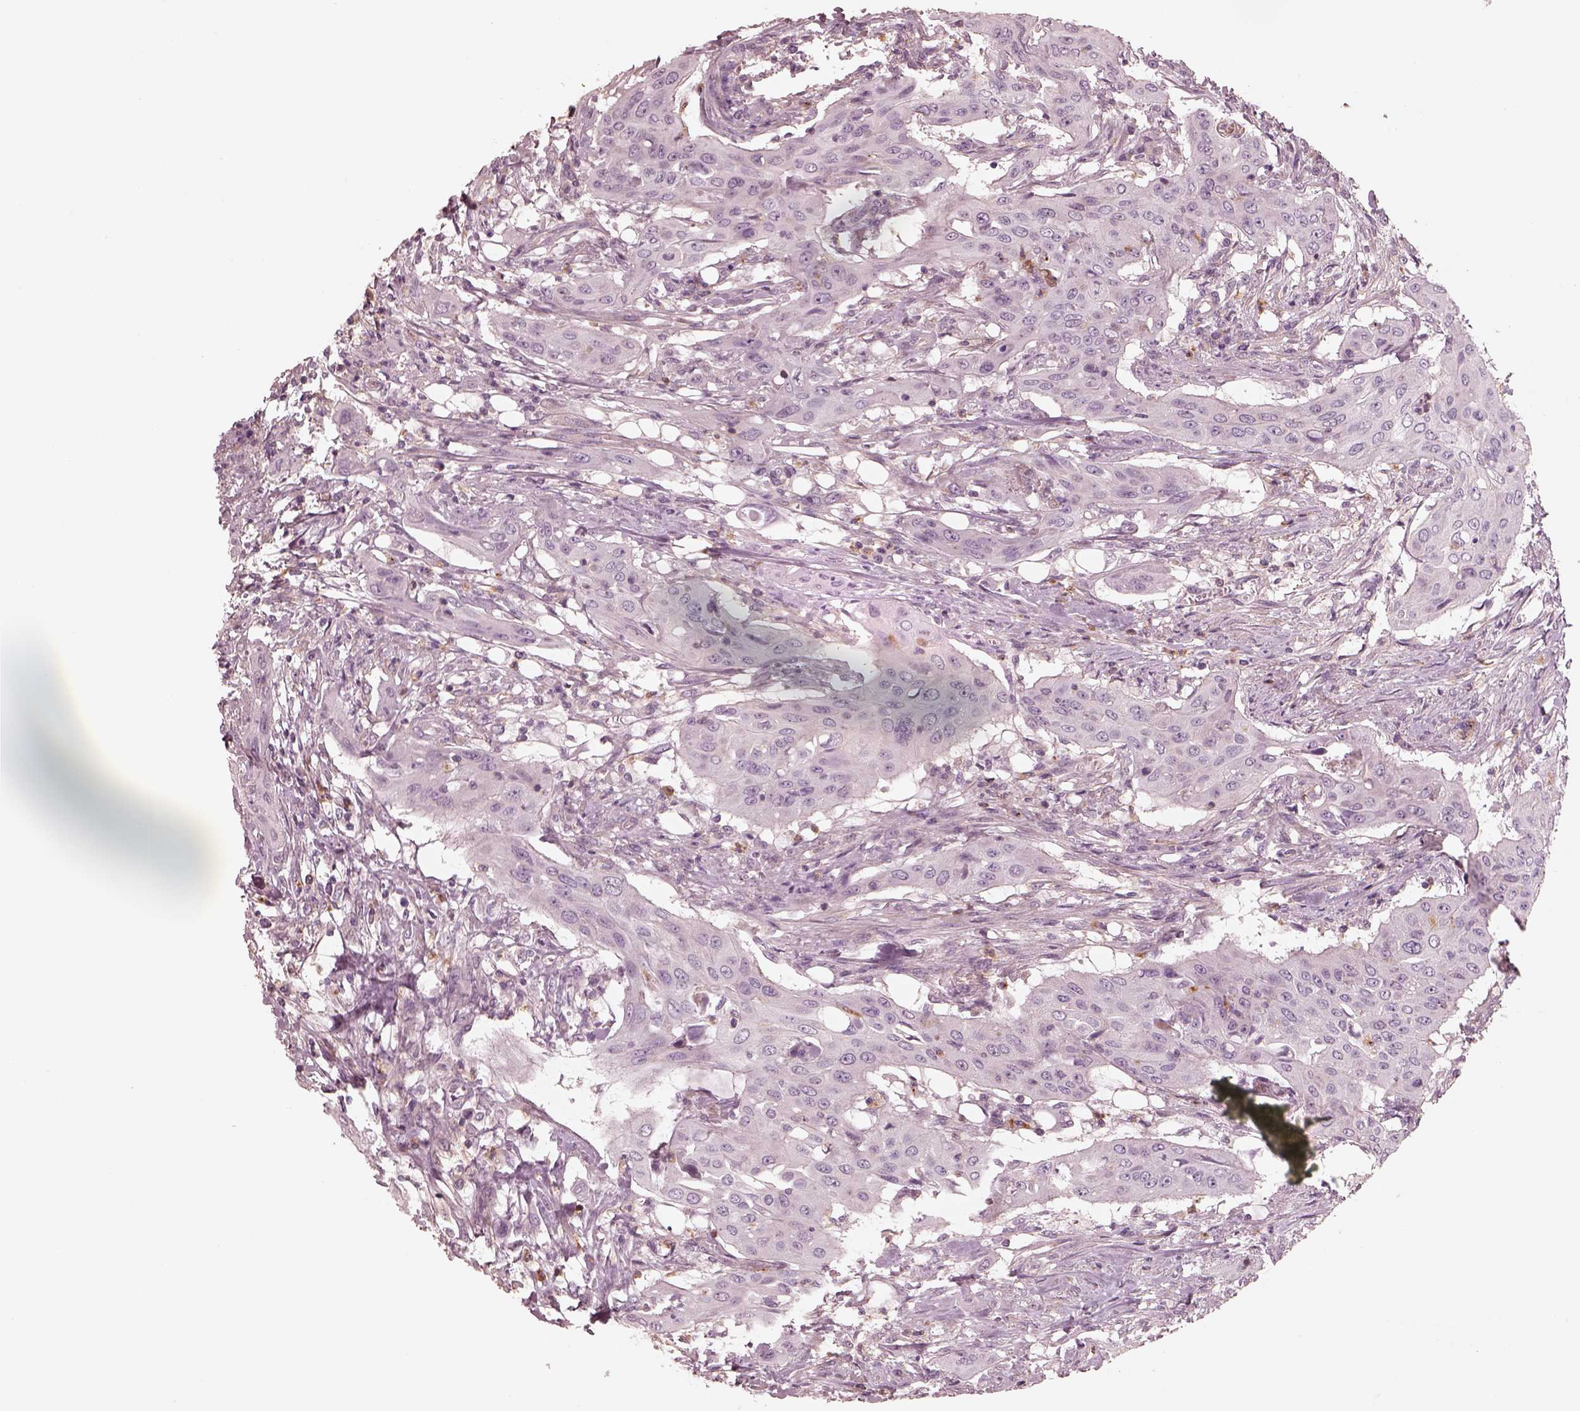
{"staining": {"intensity": "negative", "quantity": "none", "location": "none"}, "tissue": "urothelial cancer", "cell_type": "Tumor cells", "image_type": "cancer", "snomed": [{"axis": "morphology", "description": "Urothelial carcinoma, High grade"}, {"axis": "topography", "description": "Urinary bladder"}], "caption": "Immunohistochemical staining of human urothelial cancer demonstrates no significant positivity in tumor cells. (DAB (3,3'-diaminobenzidine) IHC with hematoxylin counter stain).", "gene": "GPRIN1", "patient": {"sex": "male", "age": 82}}